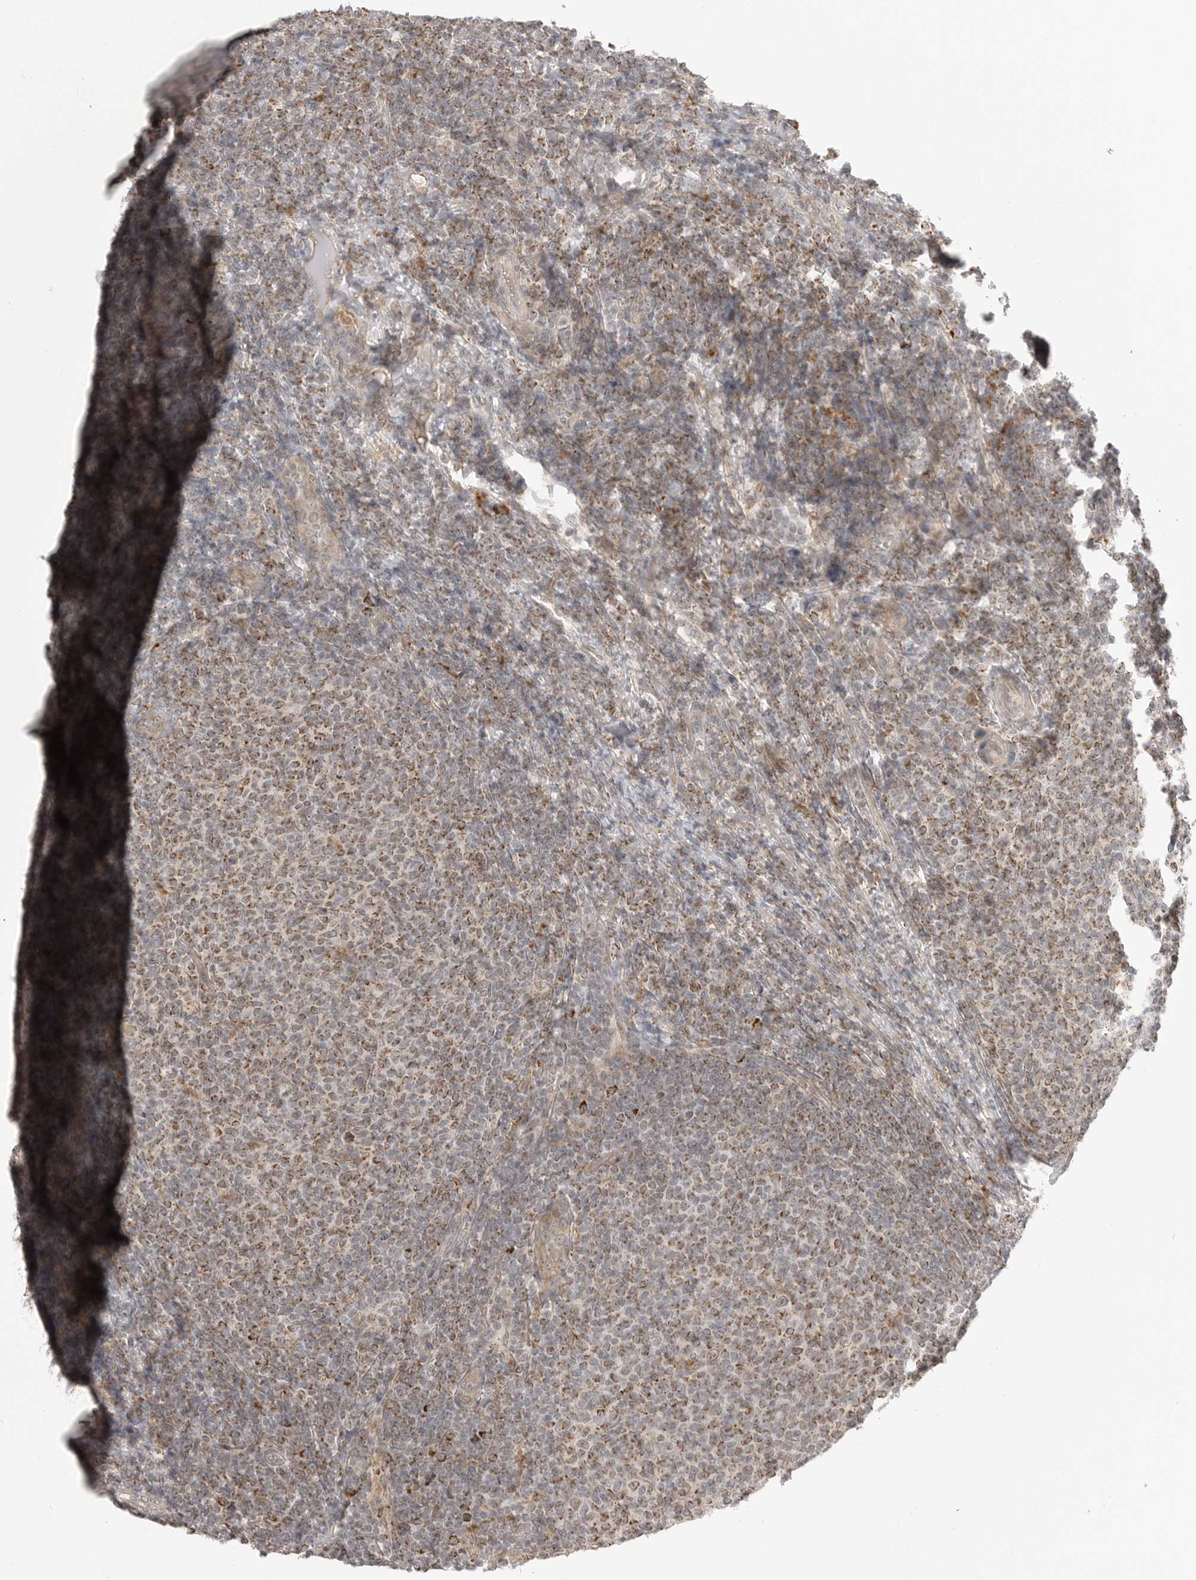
{"staining": {"intensity": "moderate", "quantity": ">75%", "location": "cytoplasmic/membranous"}, "tissue": "lymphoma", "cell_type": "Tumor cells", "image_type": "cancer", "snomed": [{"axis": "morphology", "description": "Malignant lymphoma, non-Hodgkin's type, Low grade"}, {"axis": "topography", "description": "Lymph node"}], "caption": "The image displays immunohistochemical staining of low-grade malignant lymphoma, non-Hodgkin's type. There is moderate cytoplasmic/membranous staining is present in approximately >75% of tumor cells.", "gene": "KALRN", "patient": {"sex": "male", "age": 66}}